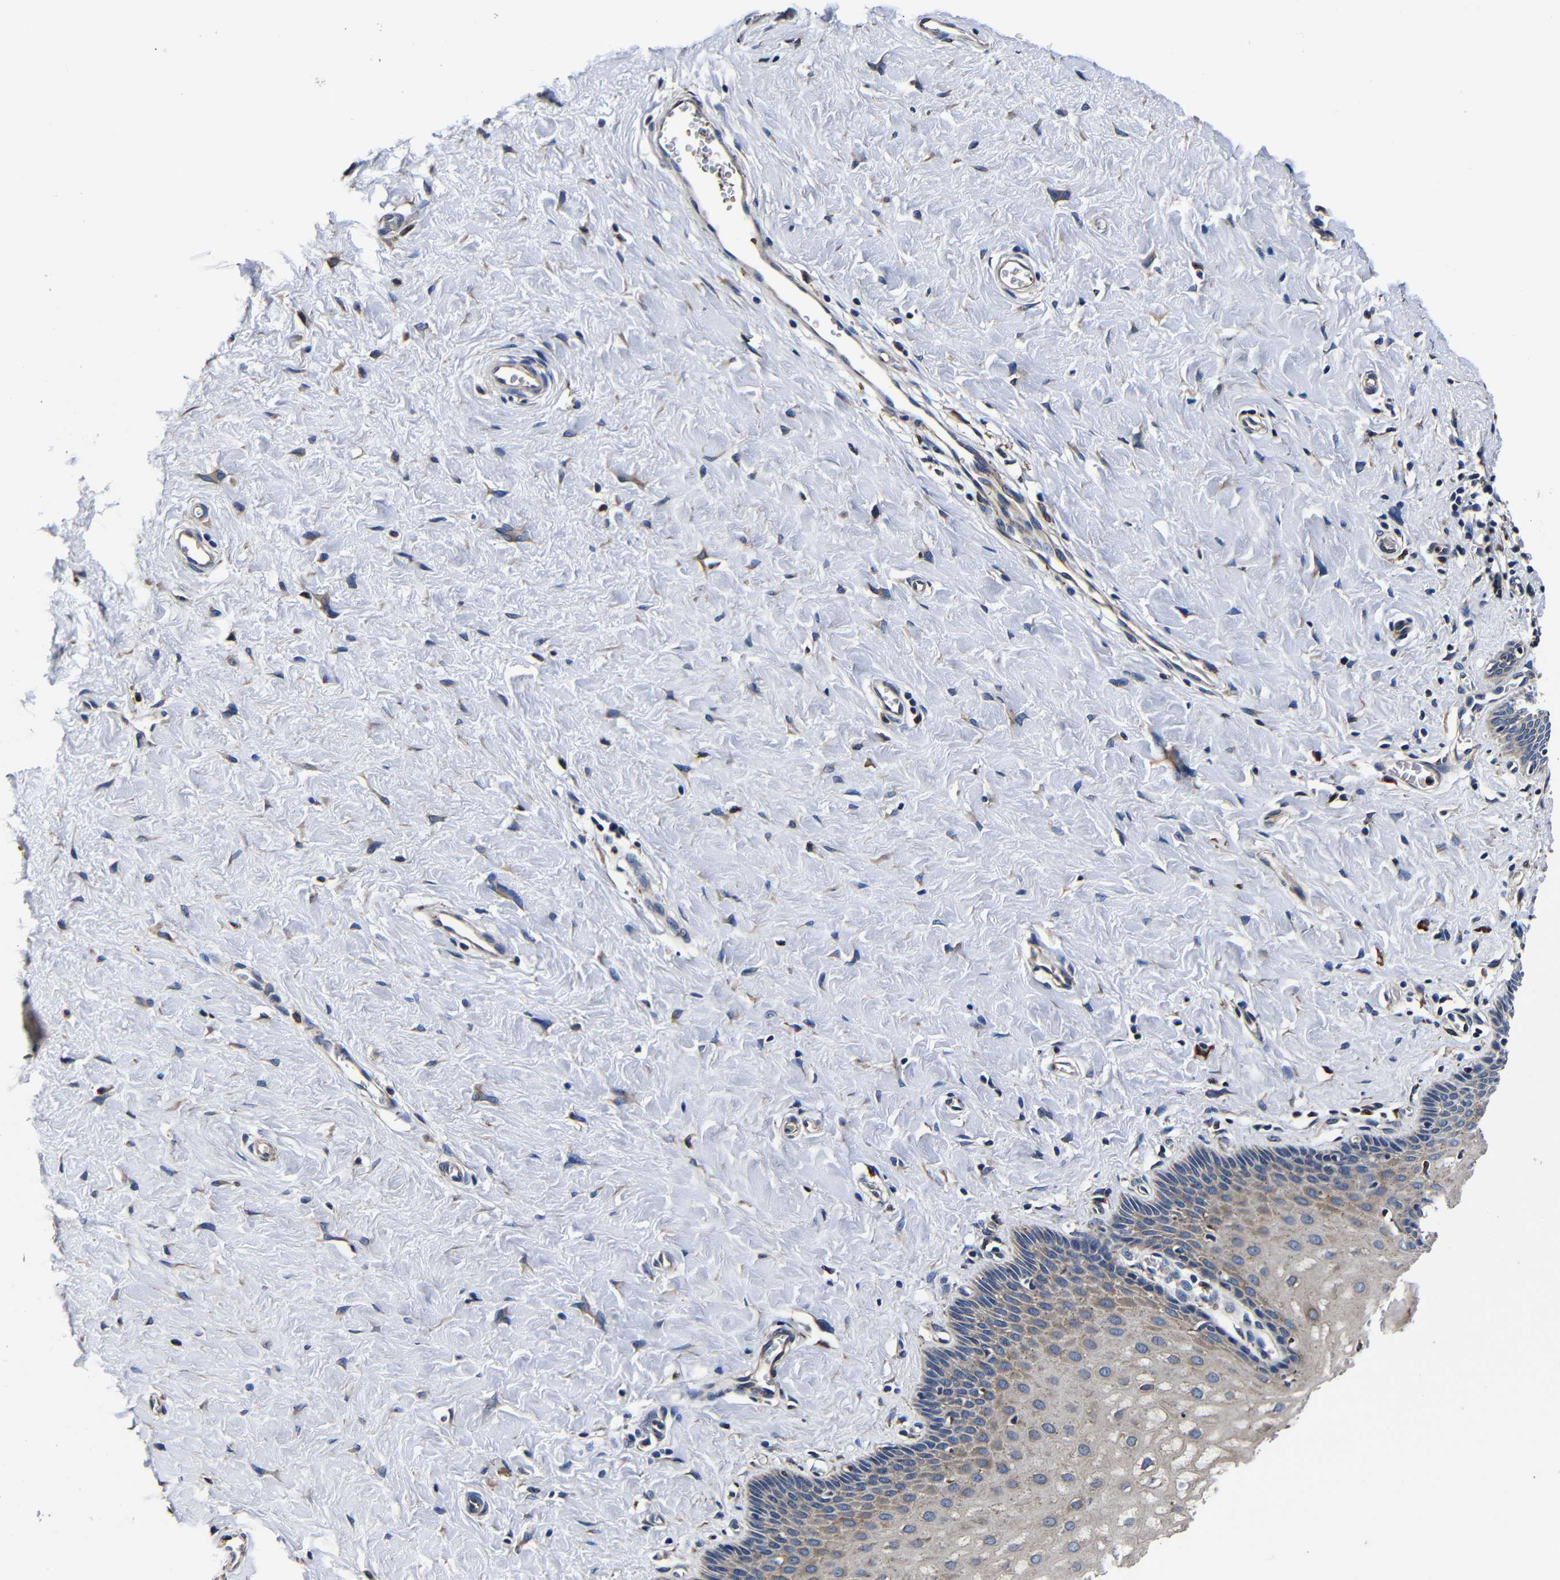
{"staining": {"intensity": "moderate", "quantity": "25%-75%", "location": "cytoplasmic/membranous"}, "tissue": "cervix", "cell_type": "Glandular cells", "image_type": "normal", "snomed": [{"axis": "morphology", "description": "Normal tissue, NOS"}, {"axis": "topography", "description": "Cervix"}], "caption": "Immunohistochemistry (DAB (3,3'-diaminobenzidine)) staining of normal cervix displays moderate cytoplasmic/membranous protein staining in approximately 25%-75% of glandular cells.", "gene": "SCN9A", "patient": {"sex": "female", "age": 55}}